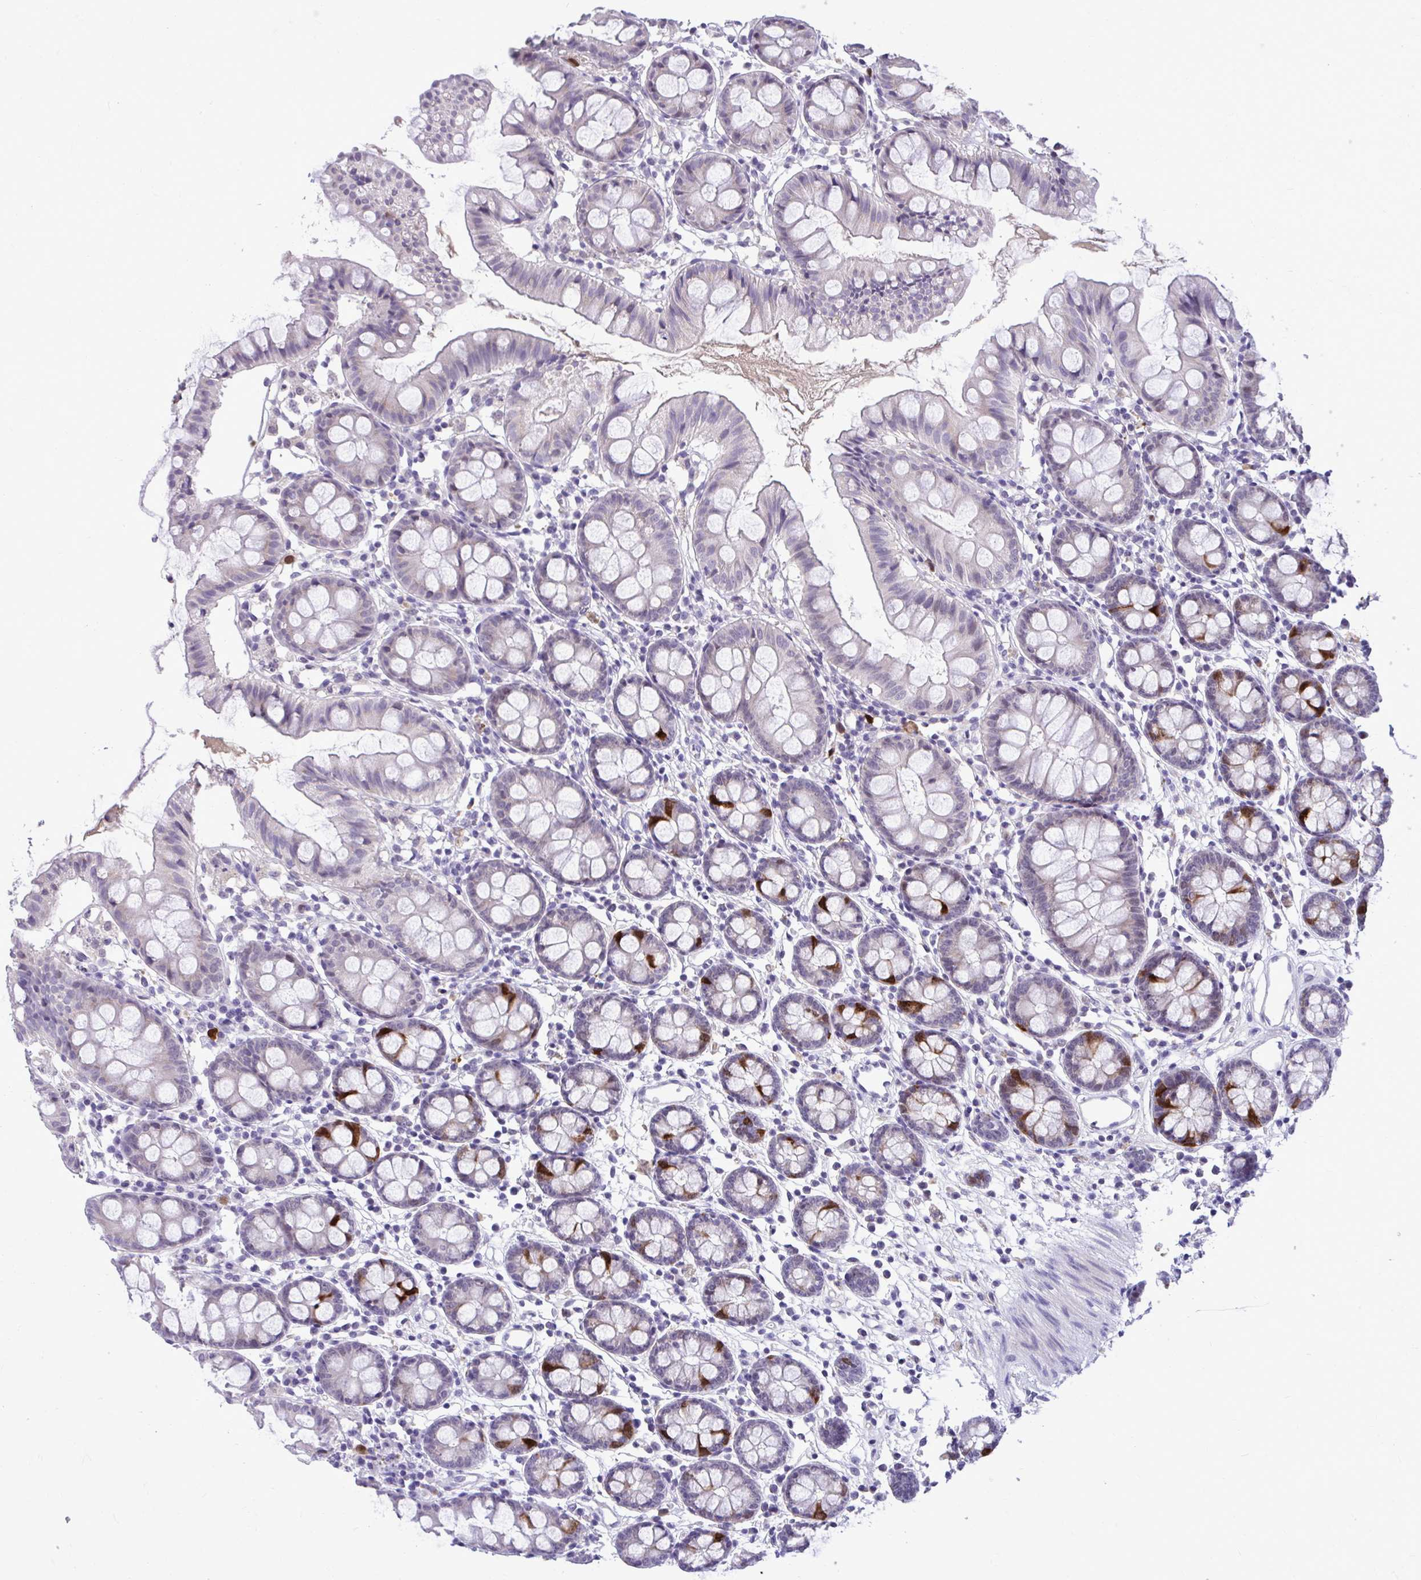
{"staining": {"intensity": "negative", "quantity": "none", "location": "none"}, "tissue": "colon", "cell_type": "Endothelial cells", "image_type": "normal", "snomed": [{"axis": "morphology", "description": "Normal tissue, NOS"}, {"axis": "topography", "description": "Colon"}], "caption": "A photomicrograph of human colon is negative for staining in endothelial cells. The staining was performed using DAB (3,3'-diaminobenzidine) to visualize the protein expression in brown, while the nuclei were stained in blue with hematoxylin (Magnification: 20x).", "gene": "CDC20", "patient": {"sex": "female", "age": 84}}